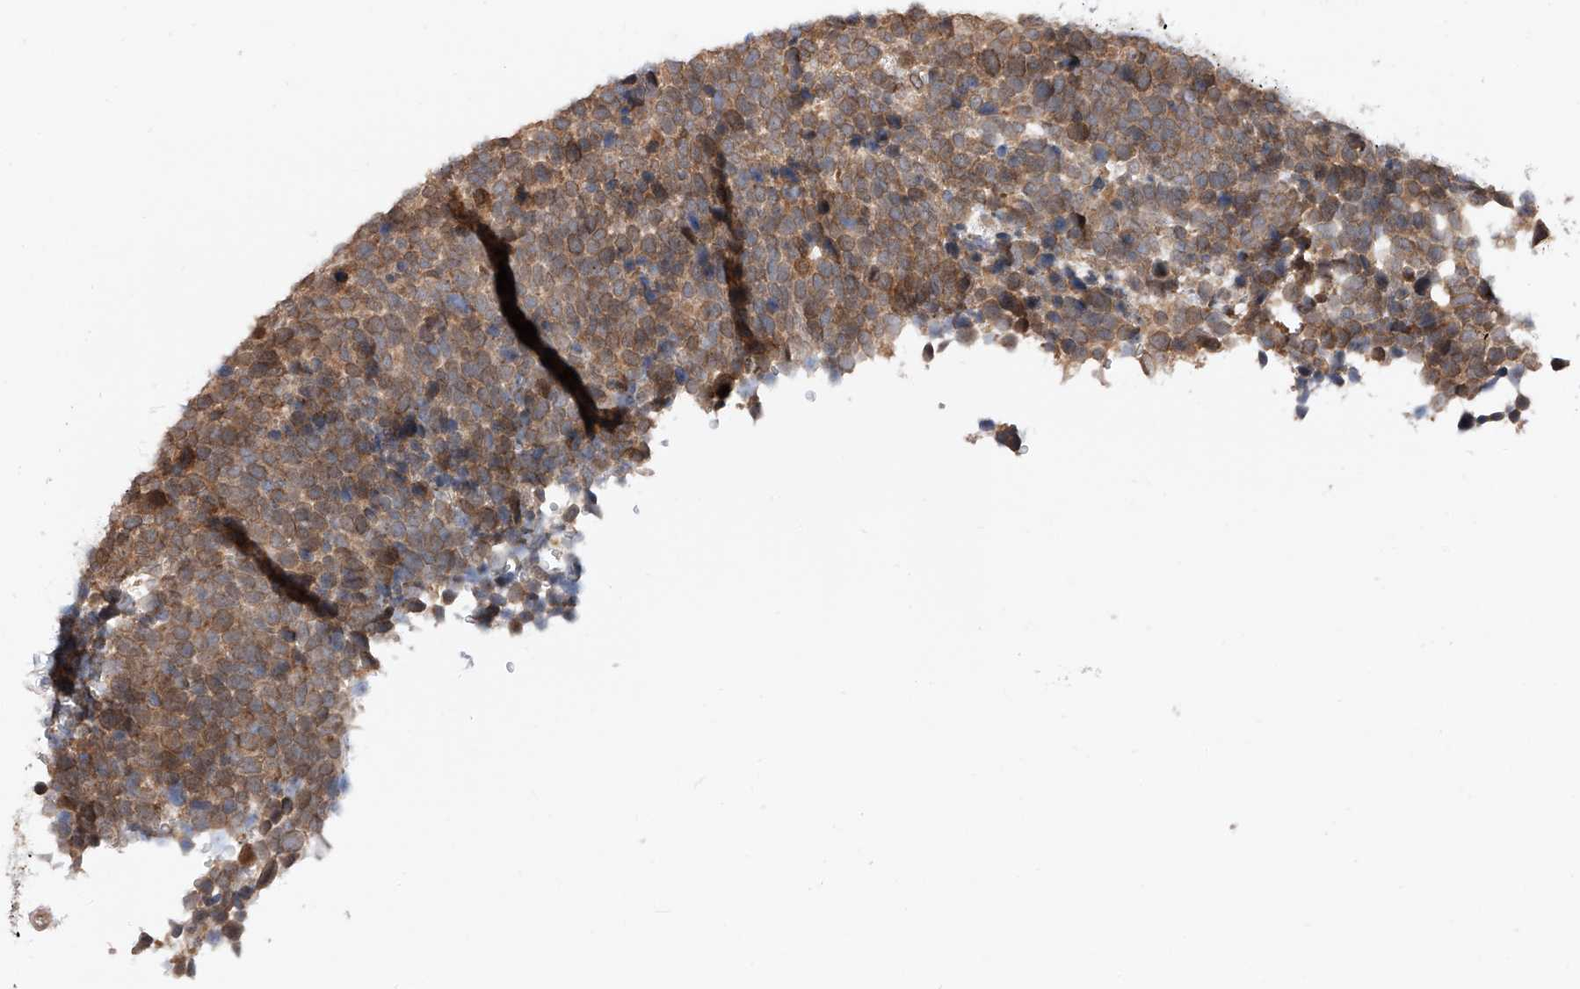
{"staining": {"intensity": "weak", "quantity": ">75%", "location": "cytoplasmic/membranous"}, "tissue": "urothelial cancer", "cell_type": "Tumor cells", "image_type": "cancer", "snomed": [{"axis": "morphology", "description": "Urothelial carcinoma, High grade"}, {"axis": "topography", "description": "Urinary bladder"}], "caption": "High-grade urothelial carcinoma stained with a protein marker shows weak staining in tumor cells.", "gene": "DIRAS3", "patient": {"sex": "female", "age": 82}}